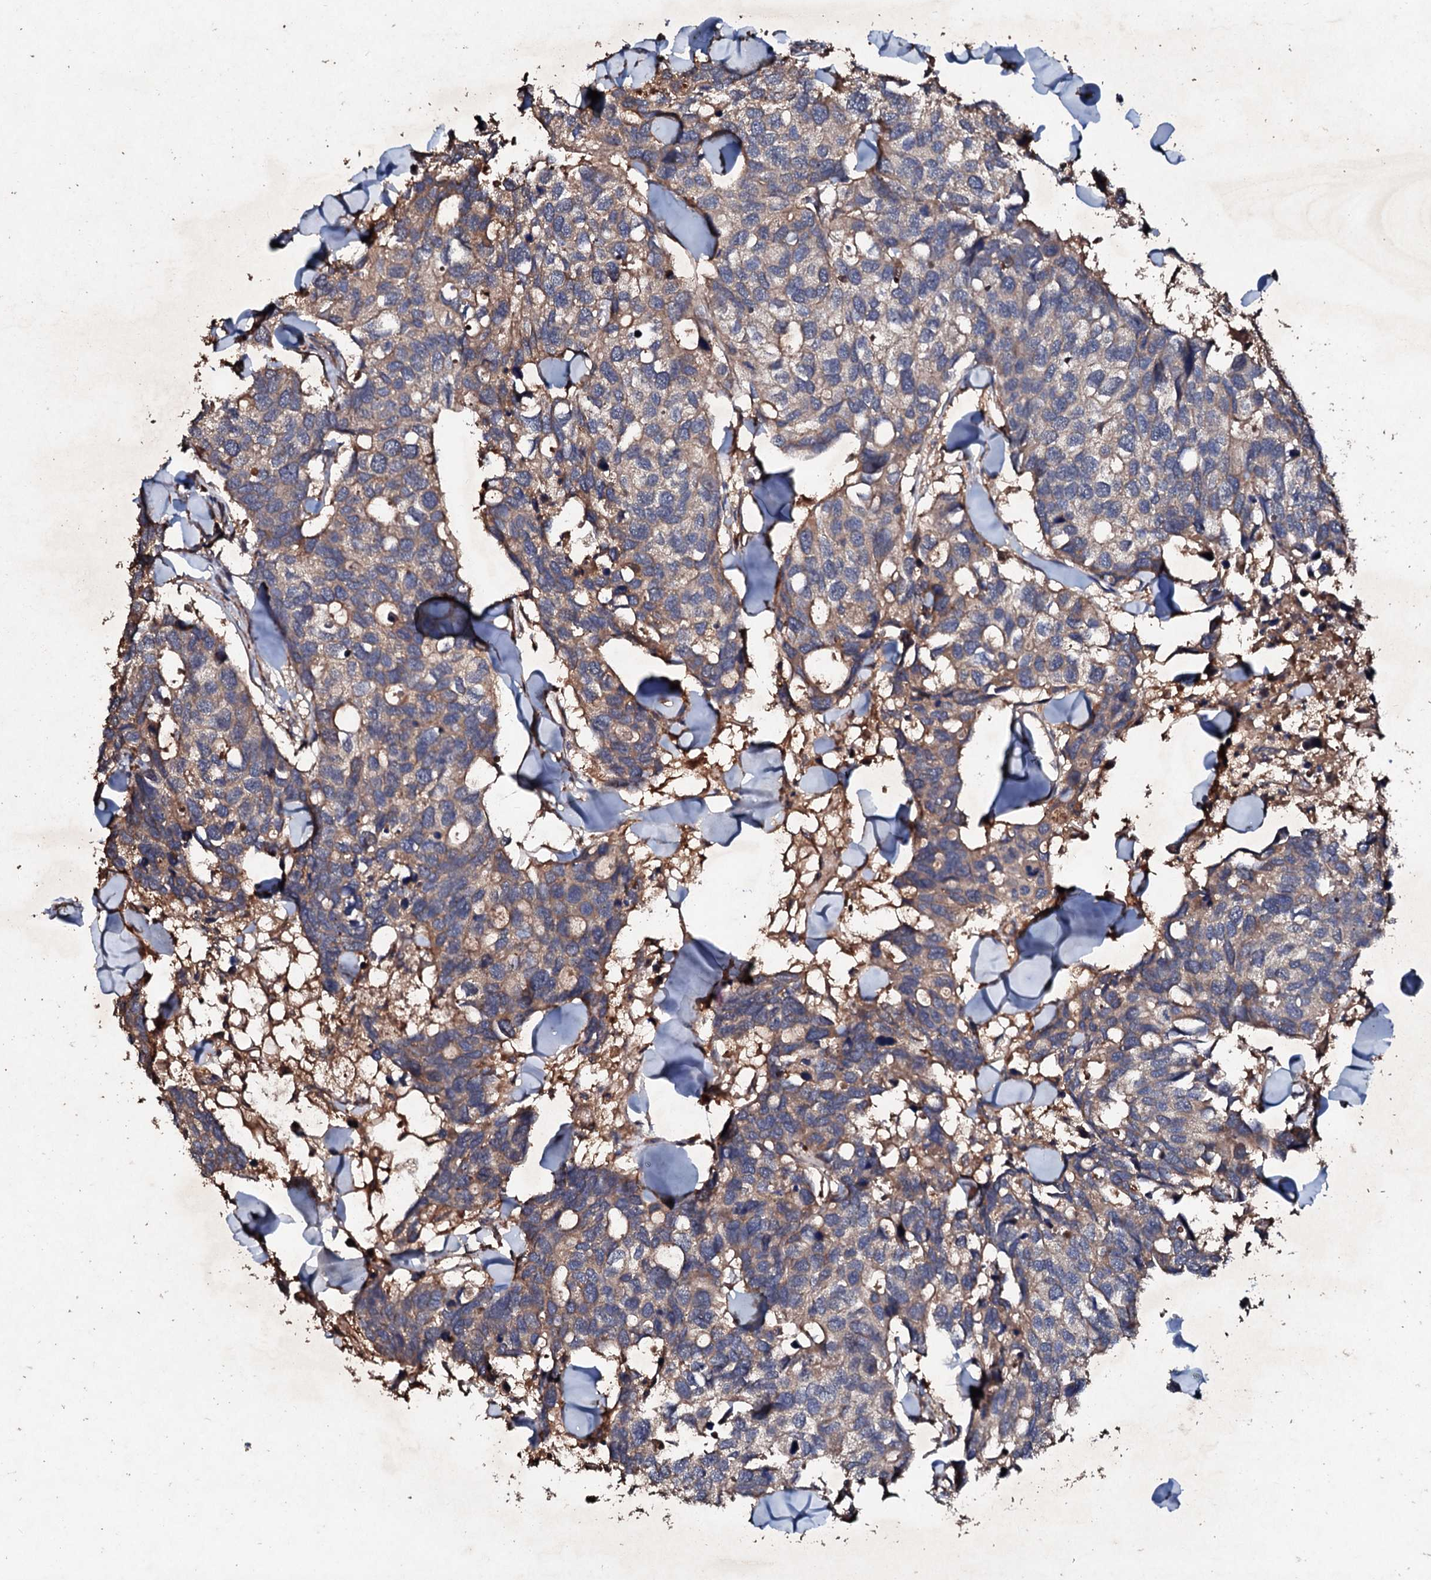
{"staining": {"intensity": "moderate", "quantity": ">75%", "location": "cytoplasmic/membranous"}, "tissue": "breast cancer", "cell_type": "Tumor cells", "image_type": "cancer", "snomed": [{"axis": "morphology", "description": "Duct carcinoma"}, {"axis": "topography", "description": "Breast"}], "caption": "Immunohistochemistry (IHC) micrograph of neoplastic tissue: breast cancer (invasive ductal carcinoma) stained using IHC shows medium levels of moderate protein expression localized specifically in the cytoplasmic/membranous of tumor cells, appearing as a cytoplasmic/membranous brown color.", "gene": "KERA", "patient": {"sex": "female", "age": 83}}